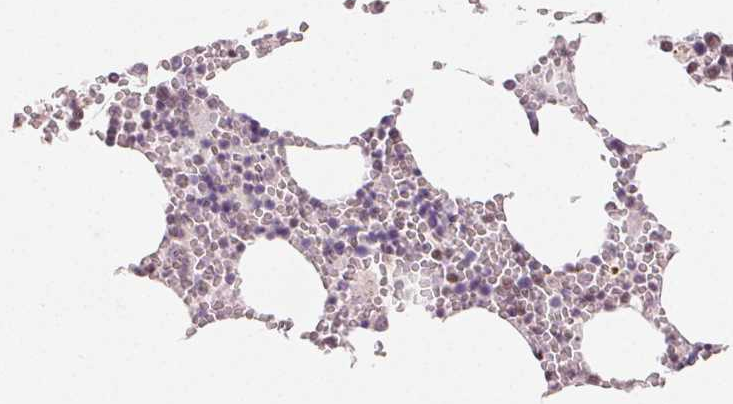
{"staining": {"intensity": "moderate", "quantity": "<25%", "location": "nuclear"}, "tissue": "bone marrow", "cell_type": "Hematopoietic cells", "image_type": "normal", "snomed": [{"axis": "morphology", "description": "Normal tissue, NOS"}, {"axis": "topography", "description": "Bone marrow"}], "caption": "Hematopoietic cells show moderate nuclear positivity in approximately <25% of cells in benign bone marrow.", "gene": "ZNF703", "patient": {"sex": "male", "age": 54}}